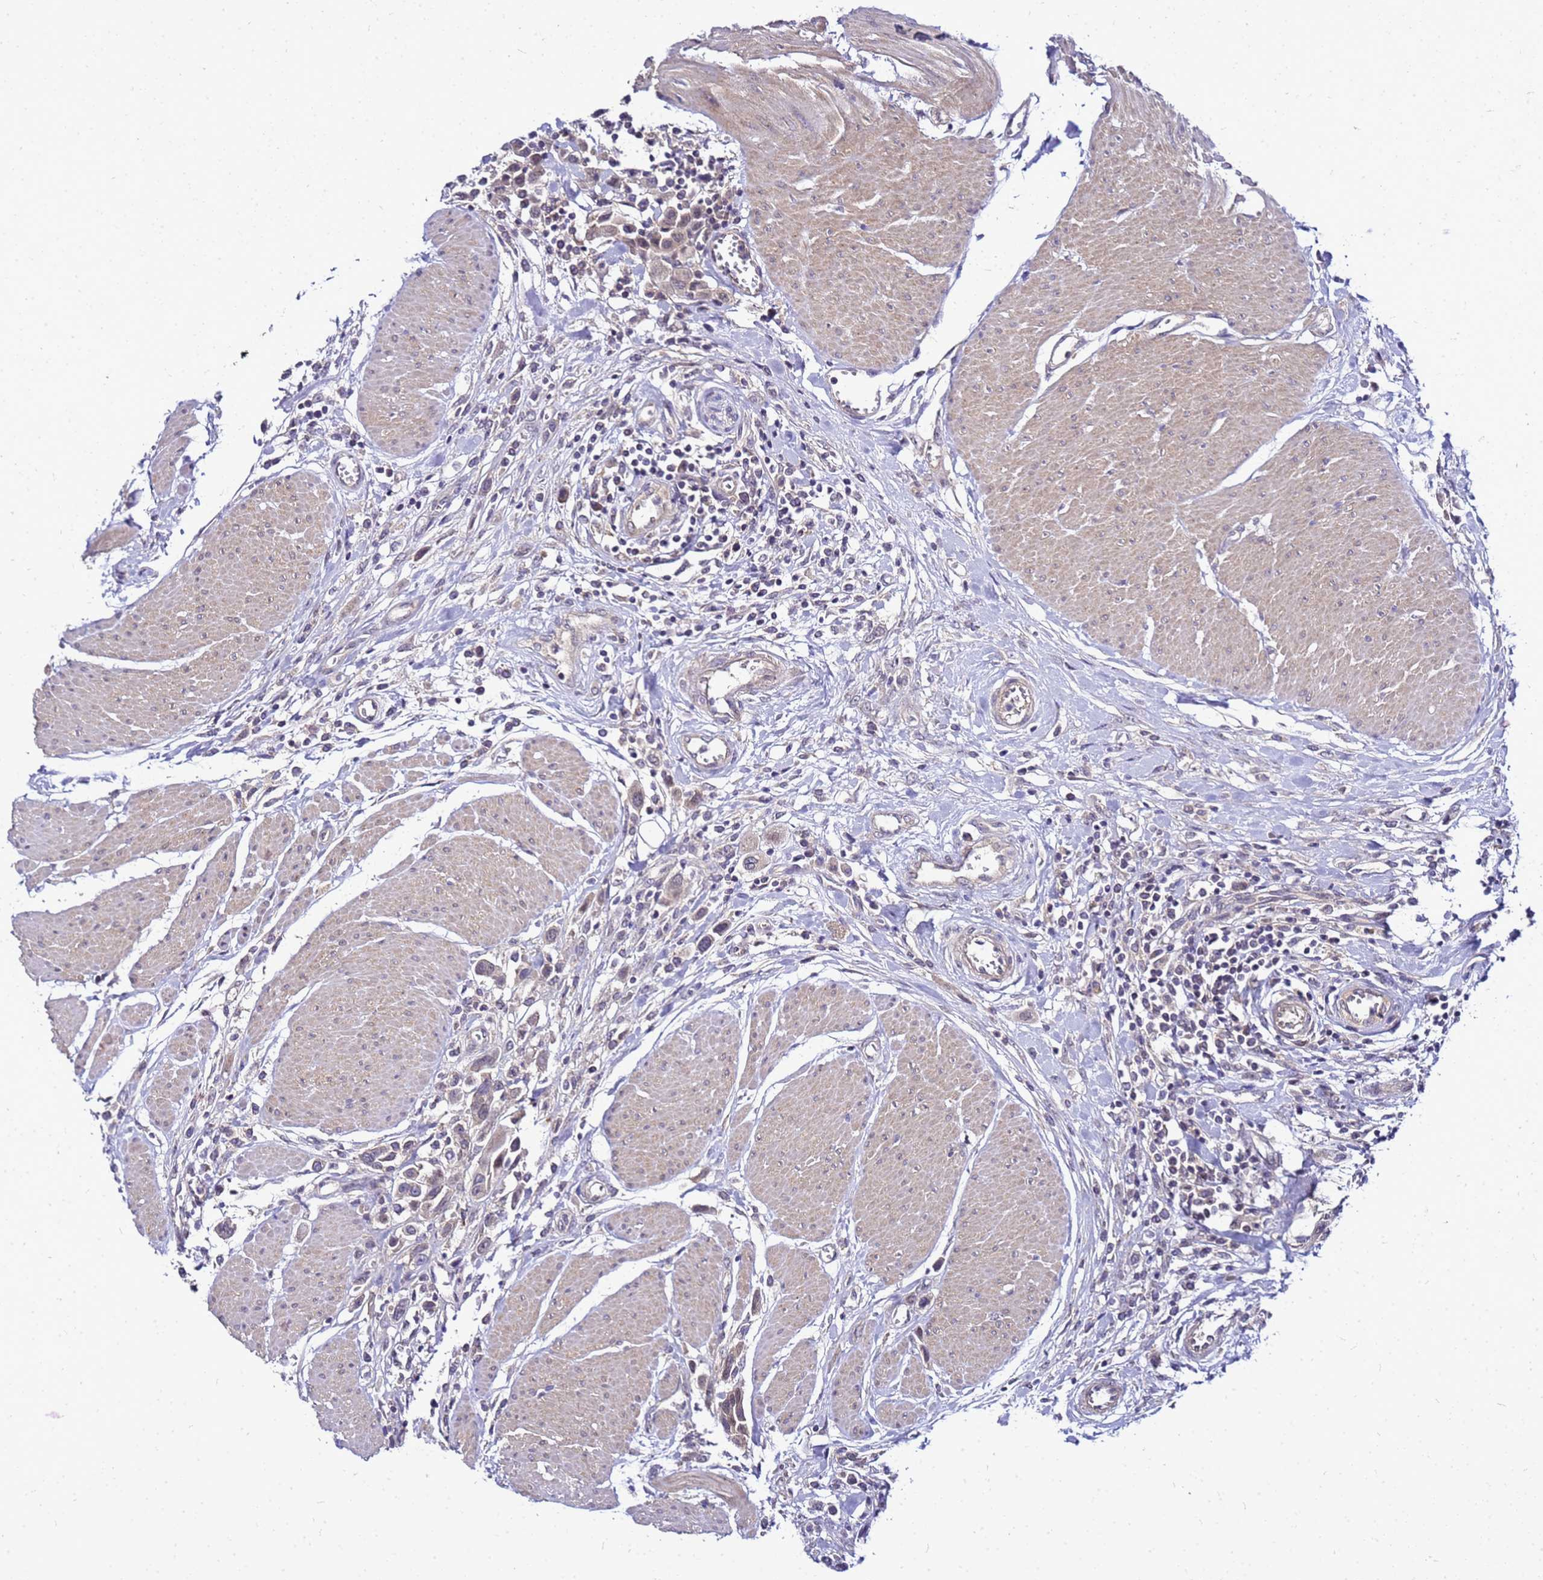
{"staining": {"intensity": "weak", "quantity": "25%-75%", "location": "cytoplasmic/membranous"}, "tissue": "urothelial cancer", "cell_type": "Tumor cells", "image_type": "cancer", "snomed": [{"axis": "morphology", "description": "Urothelial carcinoma, High grade"}, {"axis": "topography", "description": "Urinary bladder"}], "caption": "Immunohistochemical staining of urothelial carcinoma (high-grade) shows weak cytoplasmic/membranous protein expression in approximately 25%-75% of tumor cells.", "gene": "SAT1", "patient": {"sex": "male", "age": 50}}